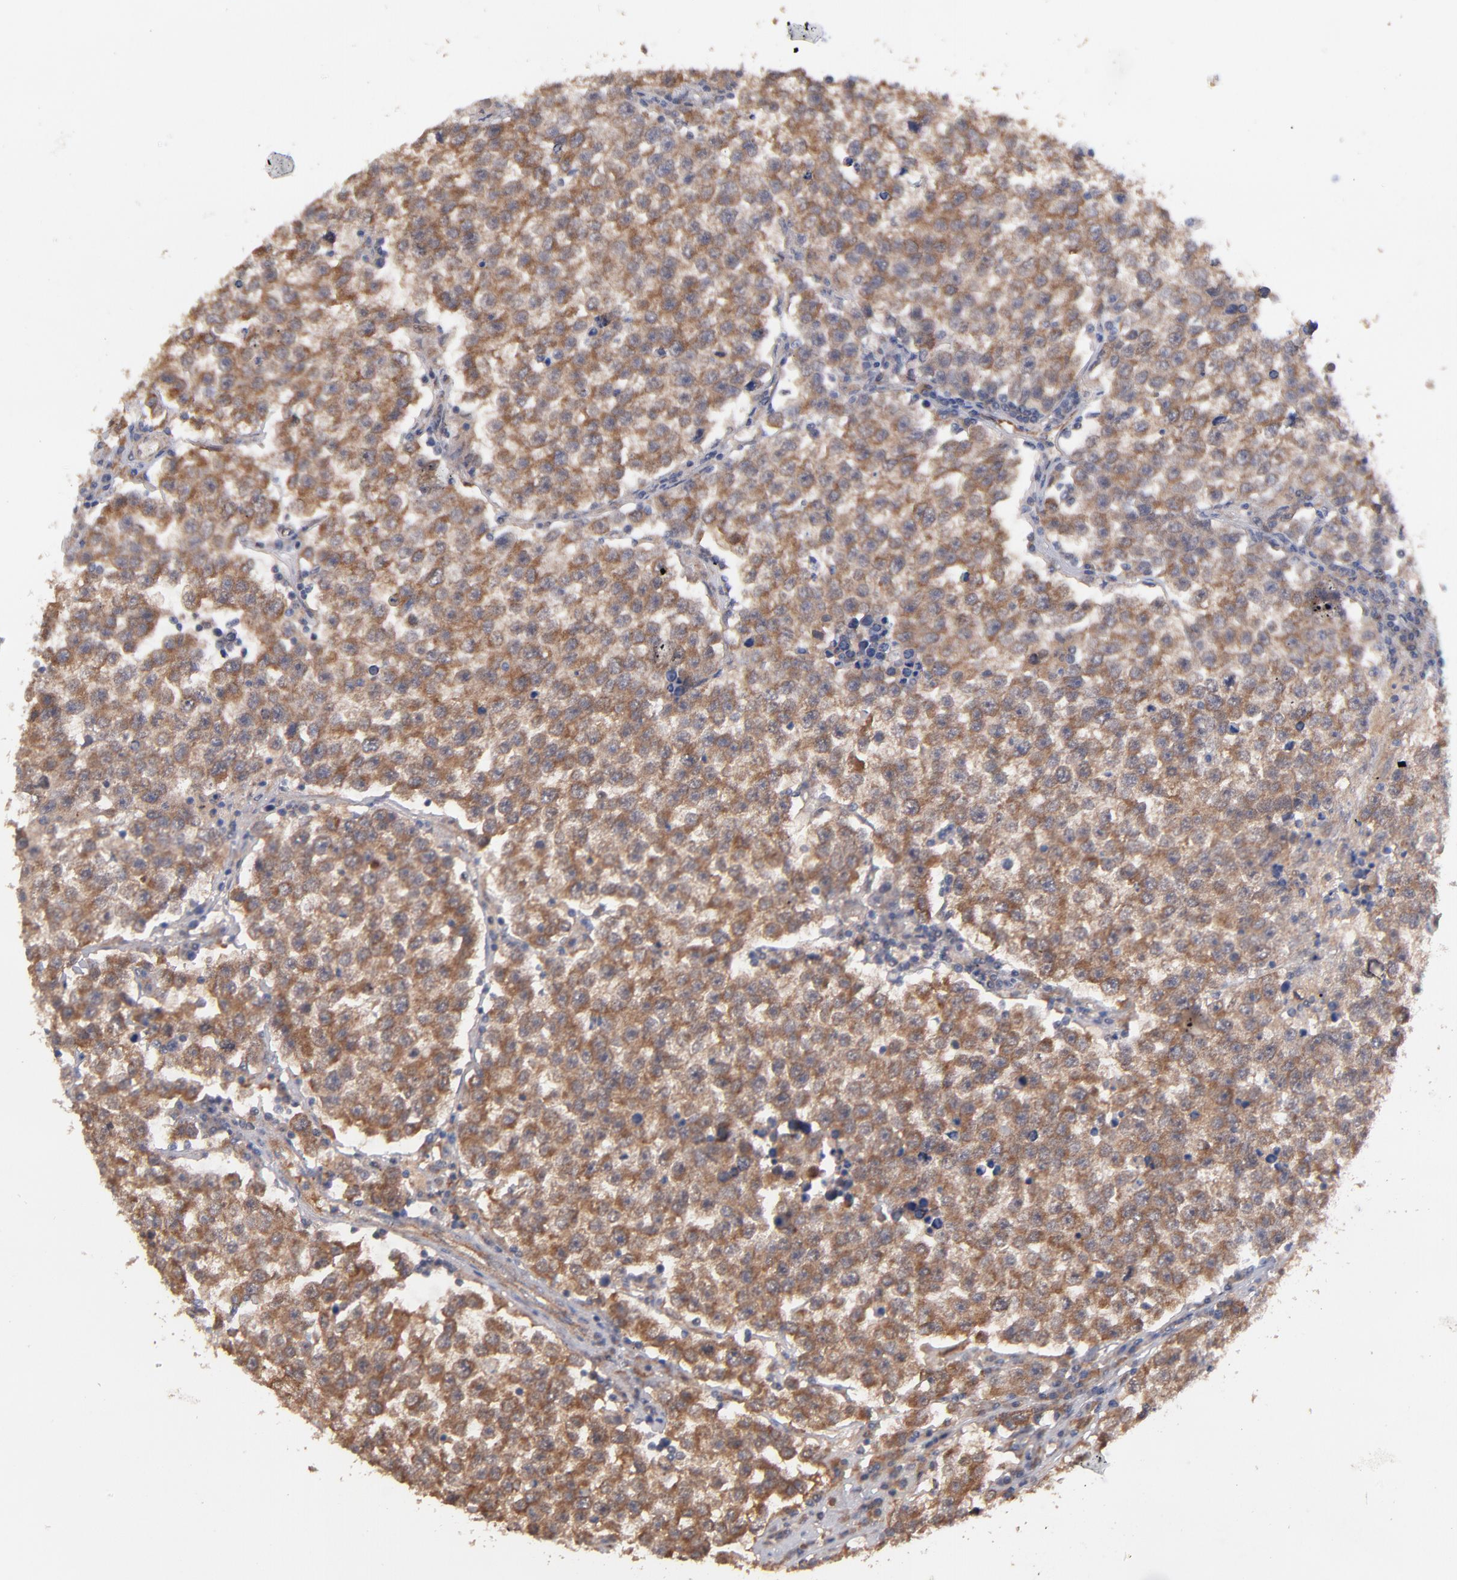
{"staining": {"intensity": "moderate", "quantity": ">75%", "location": "cytoplasmic/membranous"}, "tissue": "testis cancer", "cell_type": "Tumor cells", "image_type": "cancer", "snomed": [{"axis": "morphology", "description": "Seminoma, NOS"}, {"axis": "topography", "description": "Testis"}], "caption": "A brown stain highlights moderate cytoplasmic/membranous expression of a protein in testis cancer (seminoma) tumor cells. (DAB IHC with brightfield microscopy, high magnification).", "gene": "GMFG", "patient": {"sex": "male", "age": 36}}